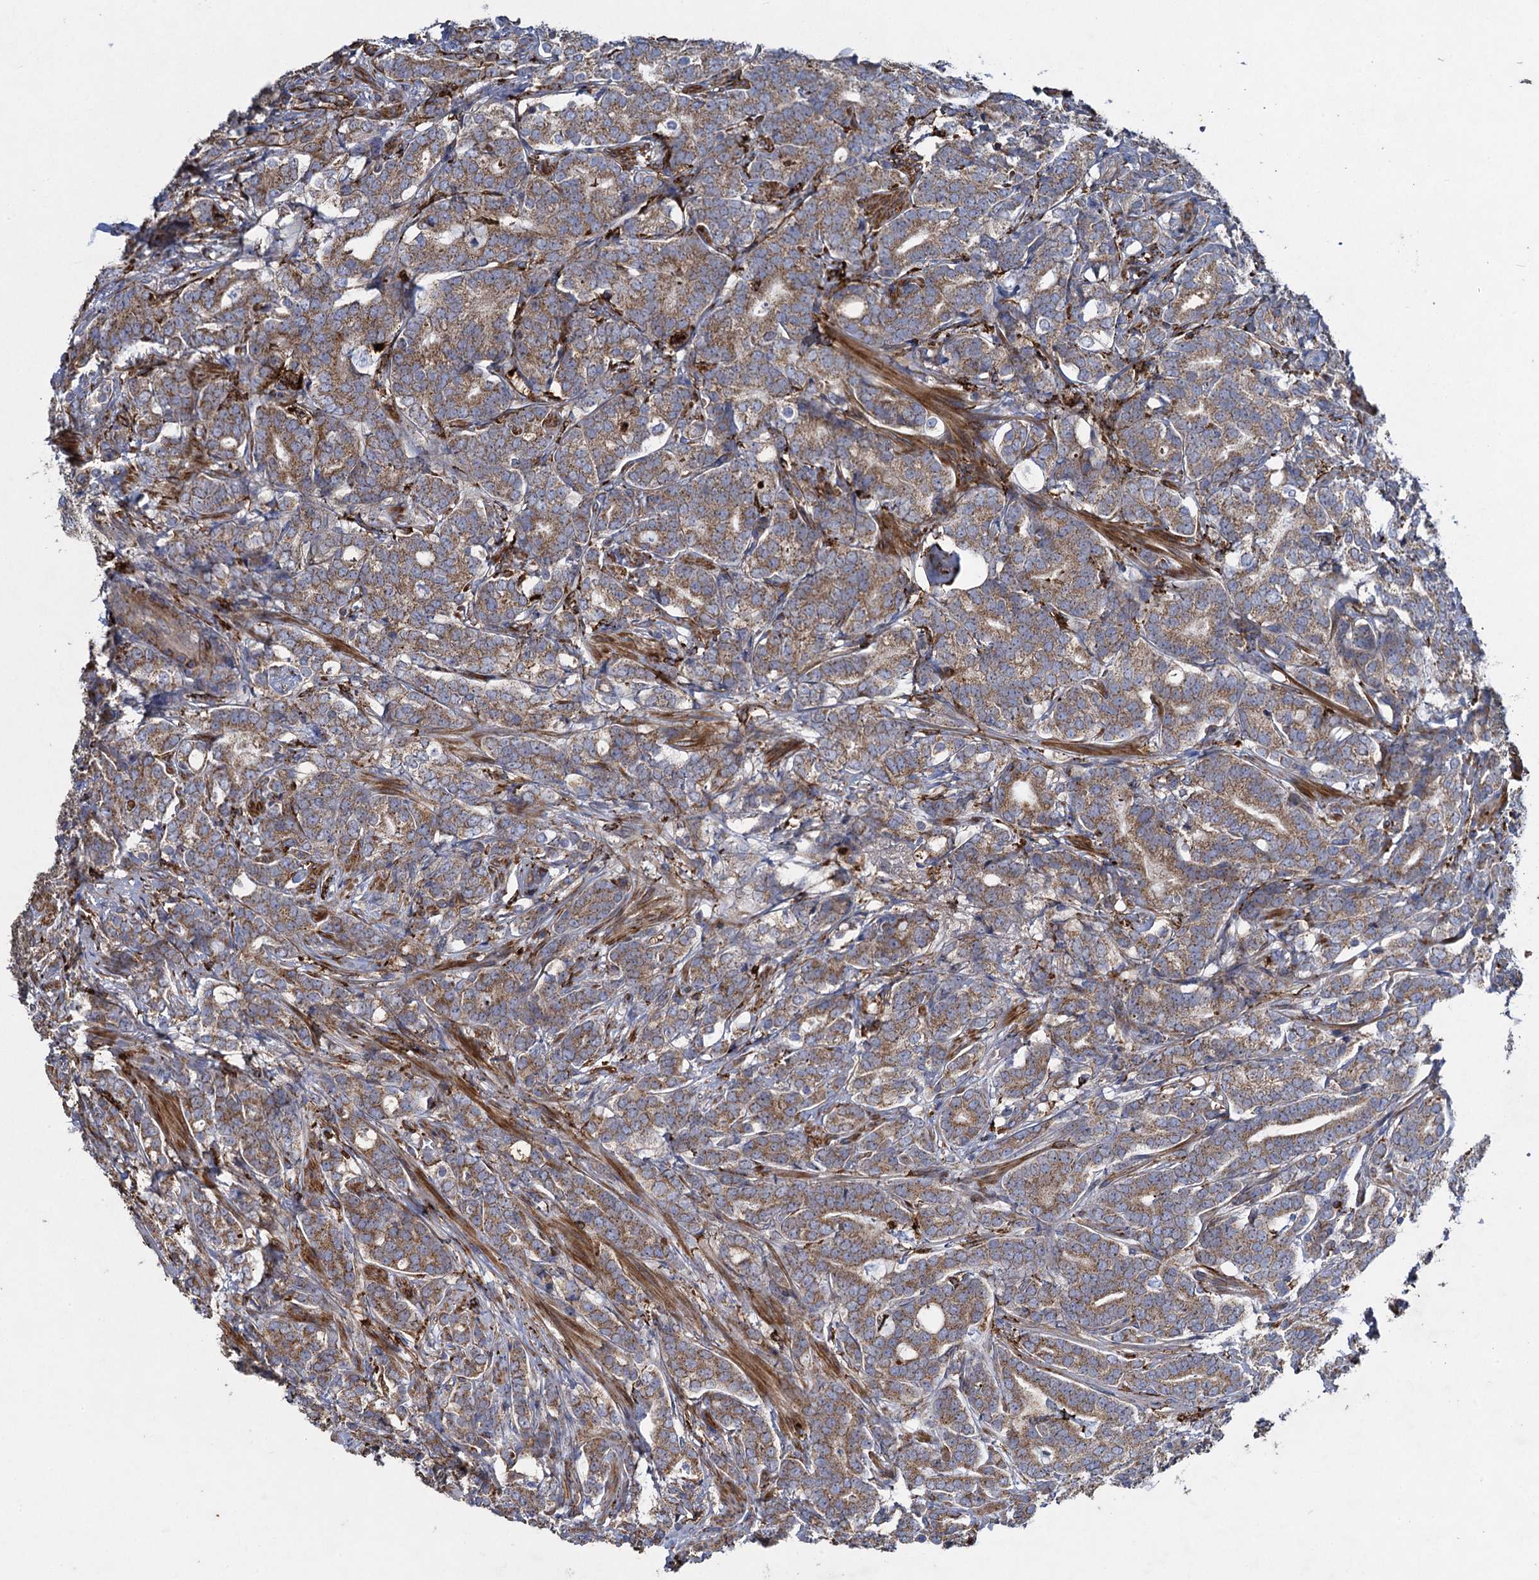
{"staining": {"intensity": "moderate", "quantity": ">75%", "location": "cytoplasmic/membranous"}, "tissue": "prostate cancer", "cell_type": "Tumor cells", "image_type": "cancer", "snomed": [{"axis": "morphology", "description": "Adenocarcinoma, Low grade"}, {"axis": "topography", "description": "Prostate"}], "caption": "A micrograph showing moderate cytoplasmic/membranous expression in approximately >75% of tumor cells in prostate adenocarcinoma (low-grade), as visualized by brown immunohistochemical staining.", "gene": "TXNDC11", "patient": {"sex": "male", "age": 71}}